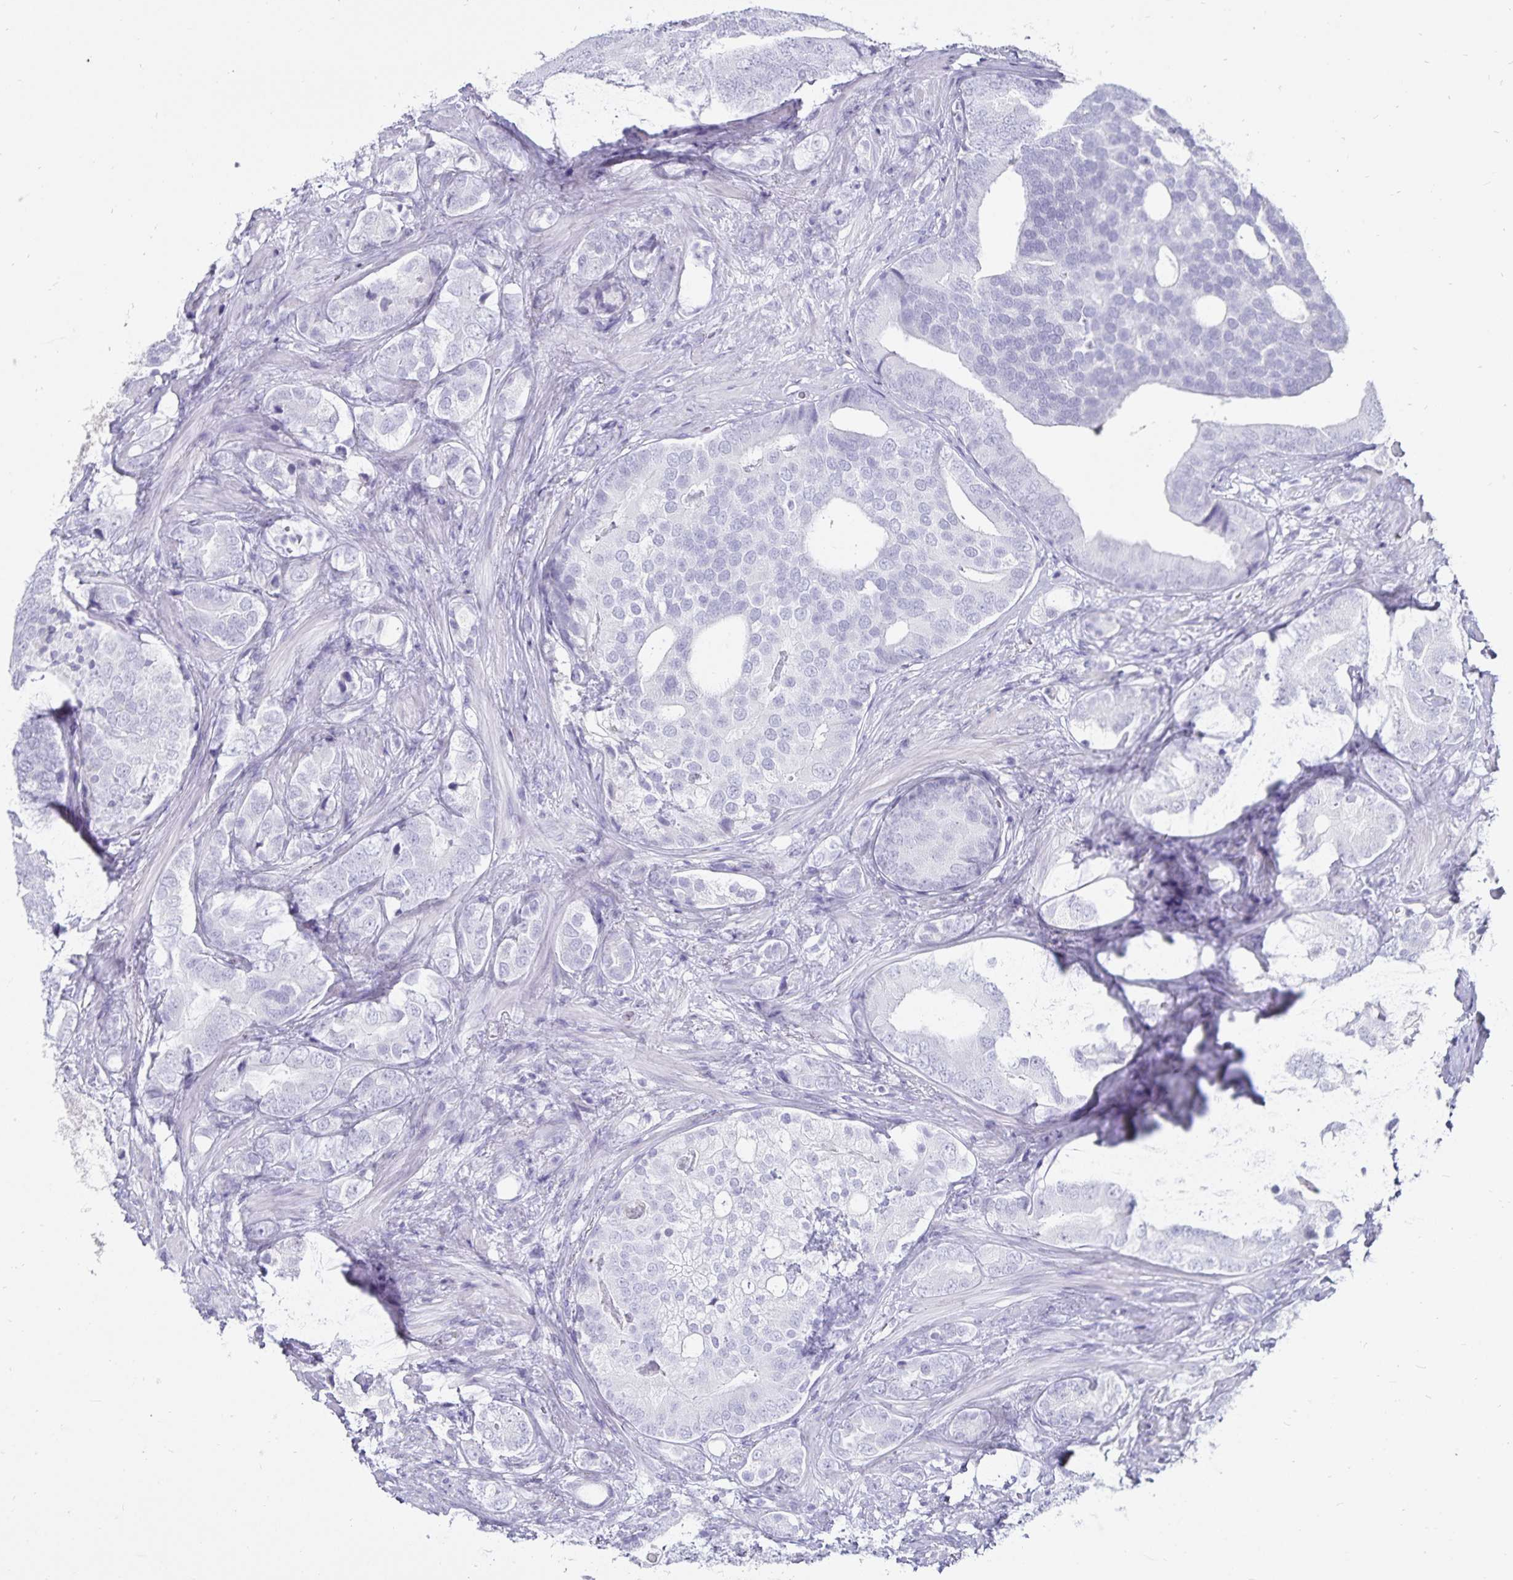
{"staining": {"intensity": "negative", "quantity": "none", "location": "none"}, "tissue": "prostate cancer", "cell_type": "Tumor cells", "image_type": "cancer", "snomed": [{"axis": "morphology", "description": "Adenocarcinoma, High grade"}, {"axis": "topography", "description": "Prostate"}], "caption": "High magnification brightfield microscopy of prostate cancer stained with DAB (brown) and counterstained with hematoxylin (blue): tumor cells show no significant expression. (DAB (3,3'-diaminobenzidine) IHC visualized using brightfield microscopy, high magnification).", "gene": "DEFA6", "patient": {"sex": "male", "age": 62}}